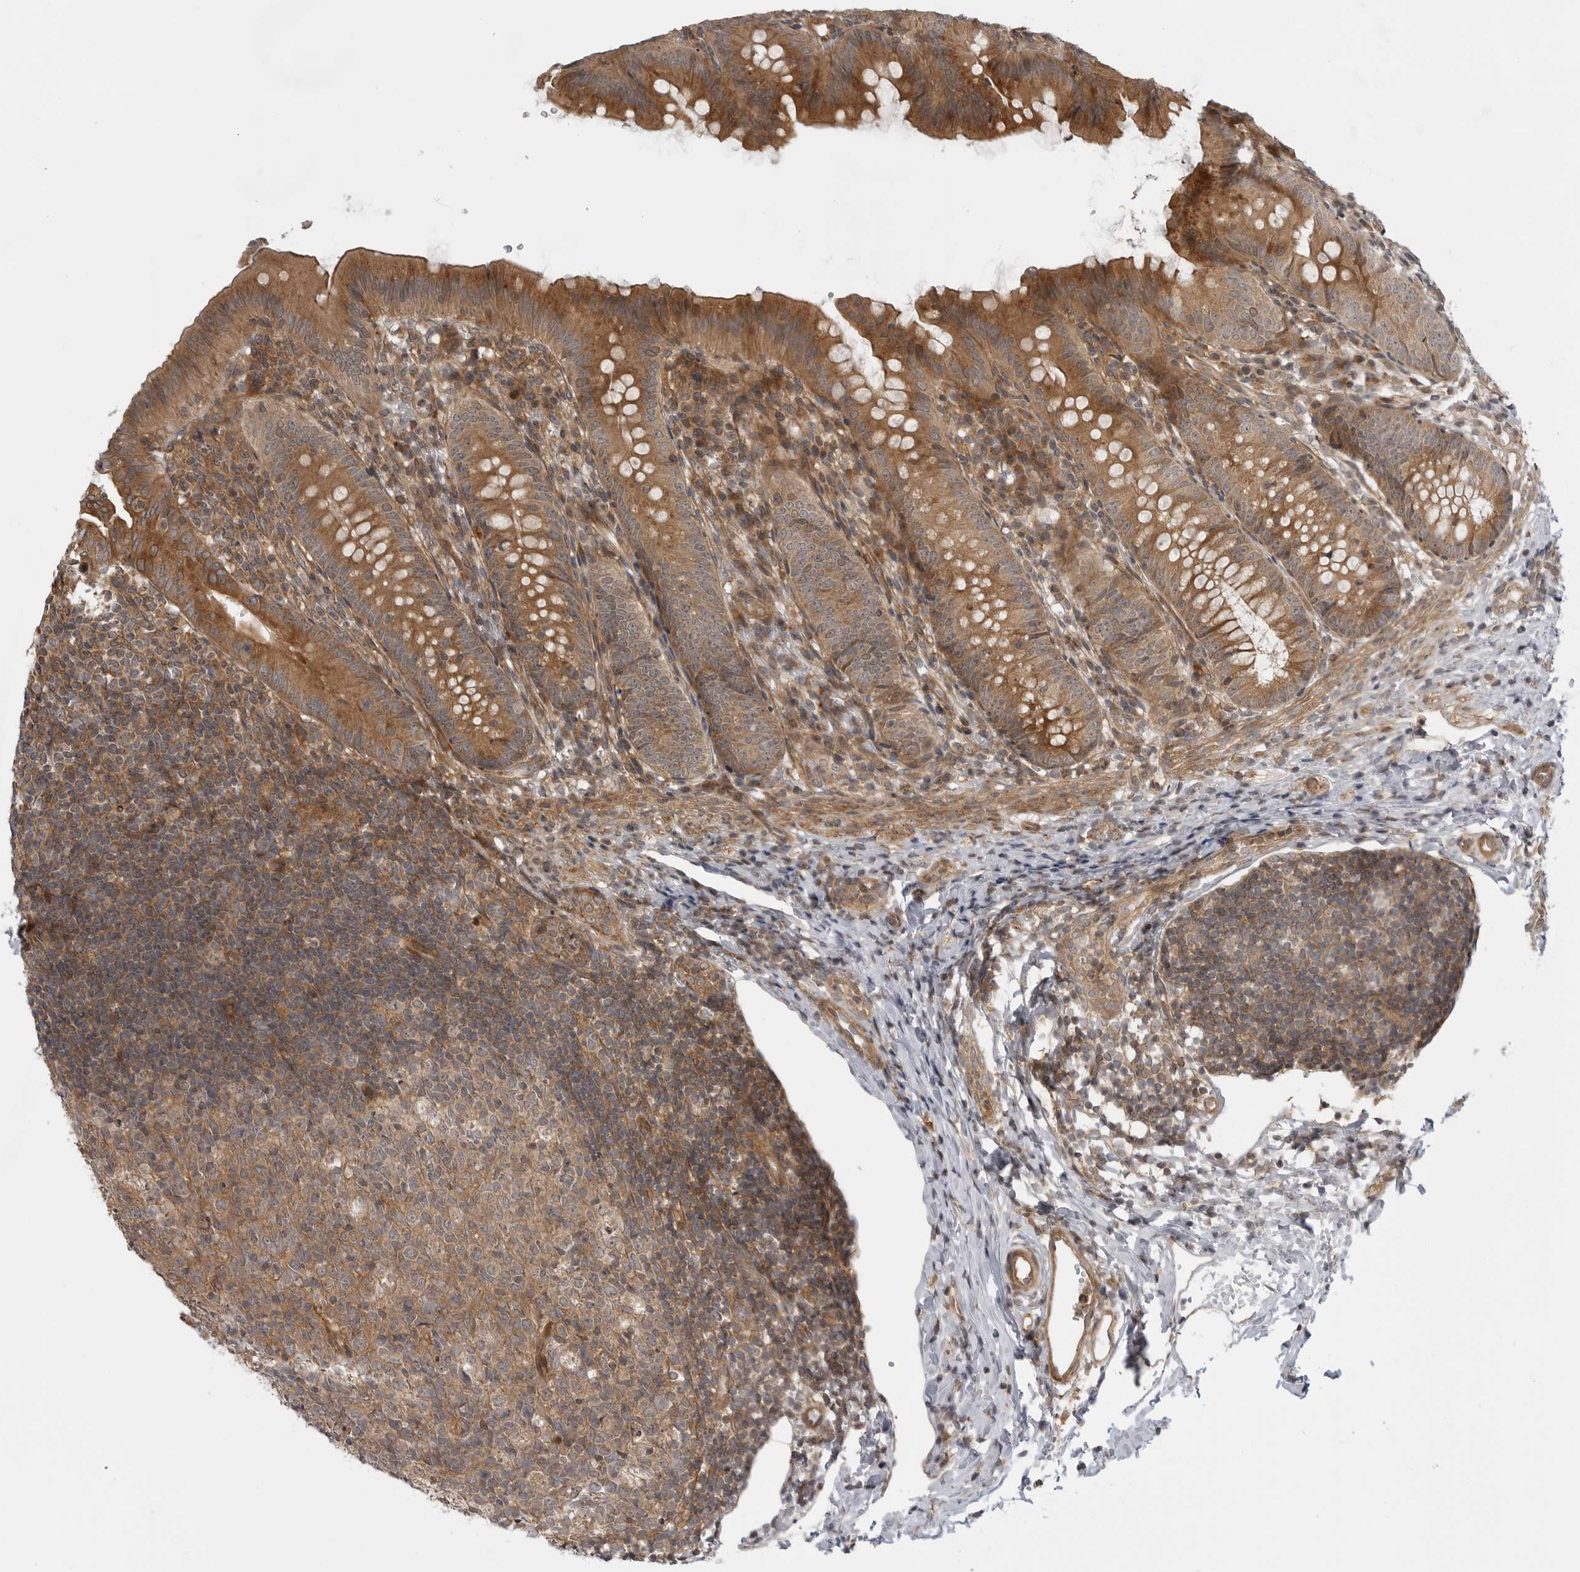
{"staining": {"intensity": "moderate", "quantity": ">75%", "location": "cytoplasmic/membranous"}, "tissue": "appendix", "cell_type": "Glandular cells", "image_type": "normal", "snomed": [{"axis": "morphology", "description": "Normal tissue, NOS"}, {"axis": "topography", "description": "Appendix"}], "caption": "Glandular cells exhibit moderate cytoplasmic/membranous positivity in about >75% of cells in normal appendix. The protein is stained brown, and the nuclei are stained in blue (DAB (3,3'-diaminobenzidine) IHC with brightfield microscopy, high magnification).", "gene": "LRRC45", "patient": {"sex": "male", "age": 1}}